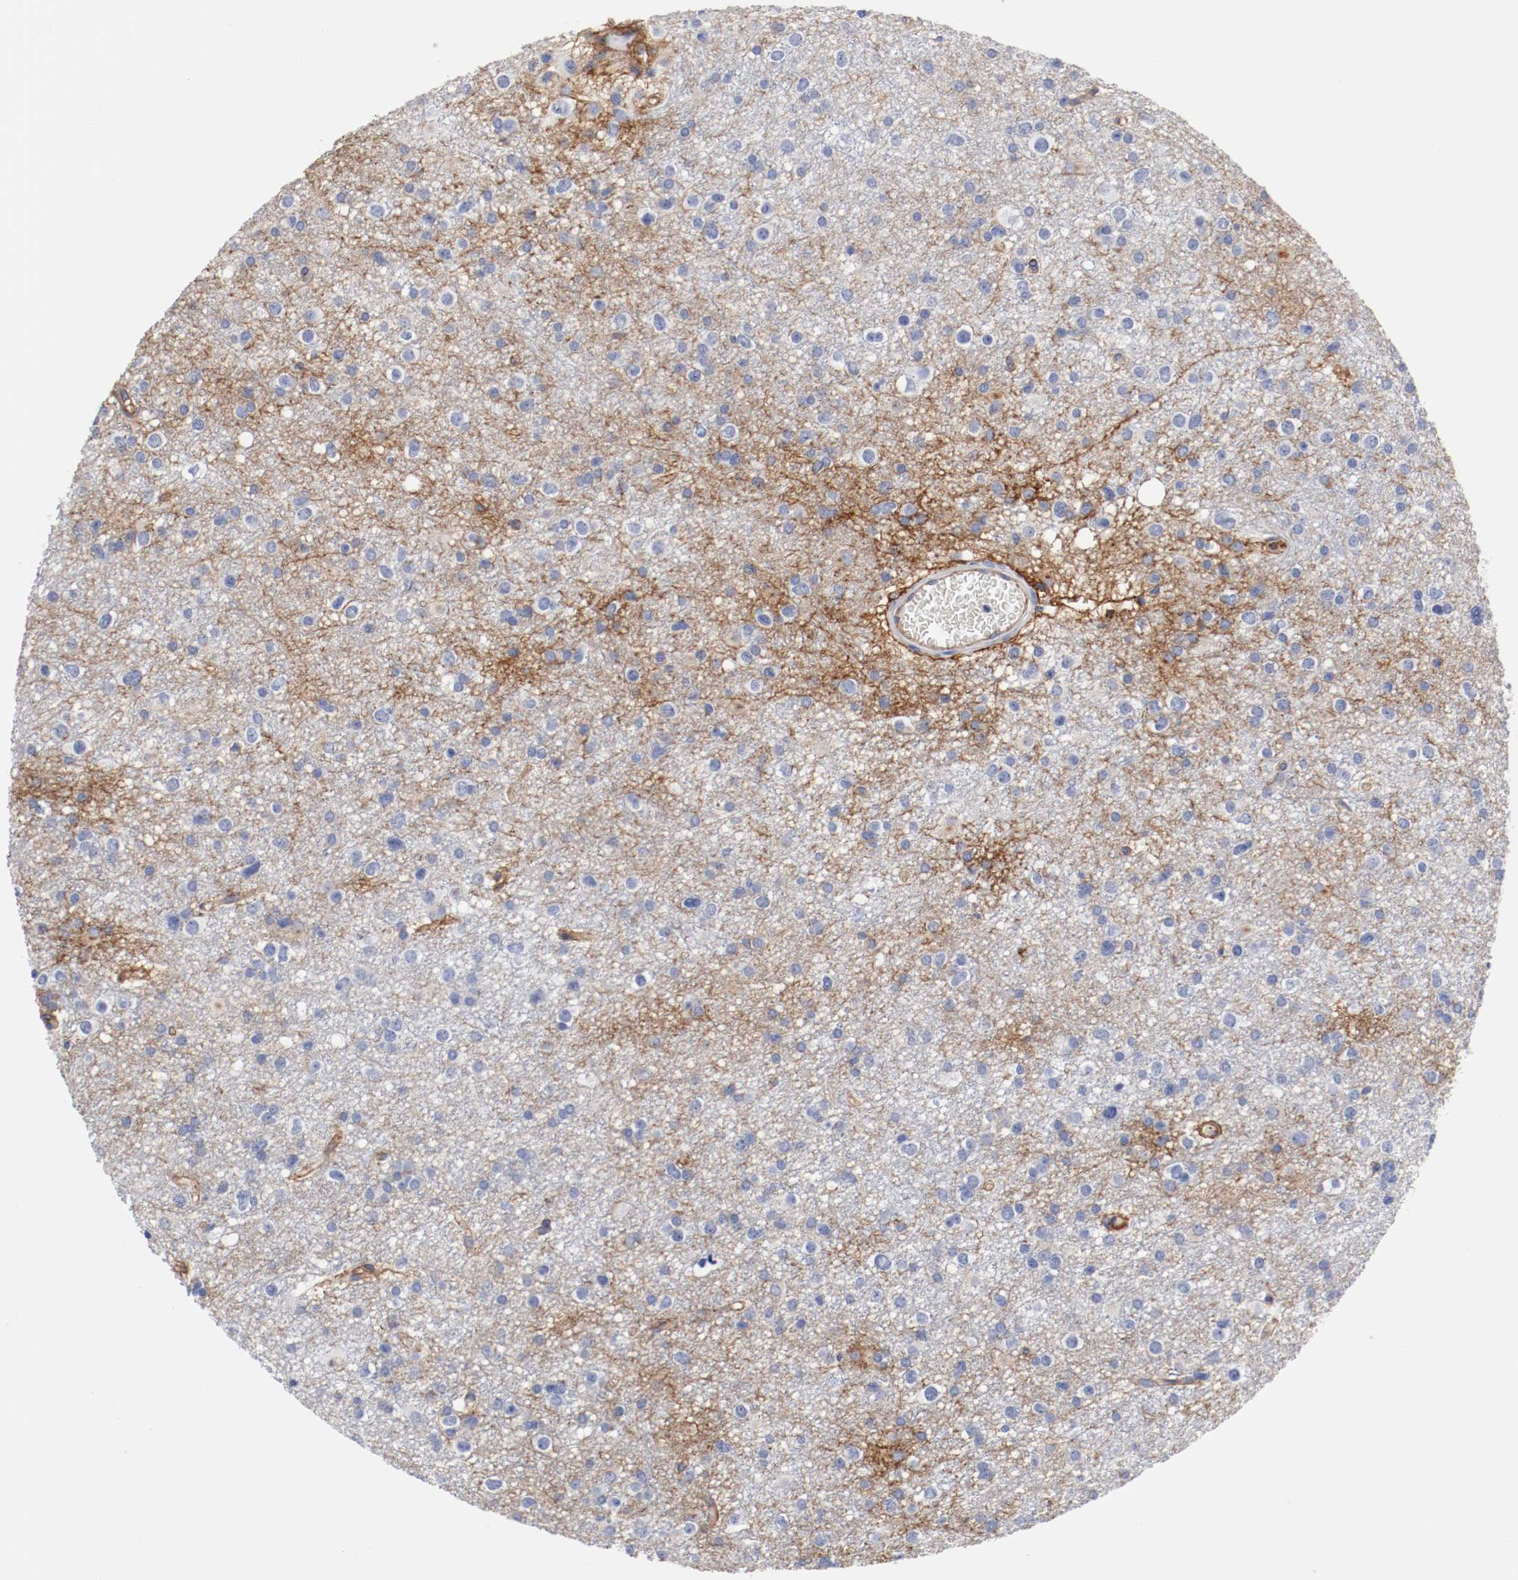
{"staining": {"intensity": "negative", "quantity": "none", "location": "none"}, "tissue": "glioma", "cell_type": "Tumor cells", "image_type": "cancer", "snomed": [{"axis": "morphology", "description": "Glioma, malignant, Low grade"}, {"axis": "topography", "description": "Brain"}], "caption": "This photomicrograph is of malignant glioma (low-grade) stained with immunohistochemistry to label a protein in brown with the nuclei are counter-stained blue. There is no expression in tumor cells.", "gene": "IFITM1", "patient": {"sex": "male", "age": 42}}